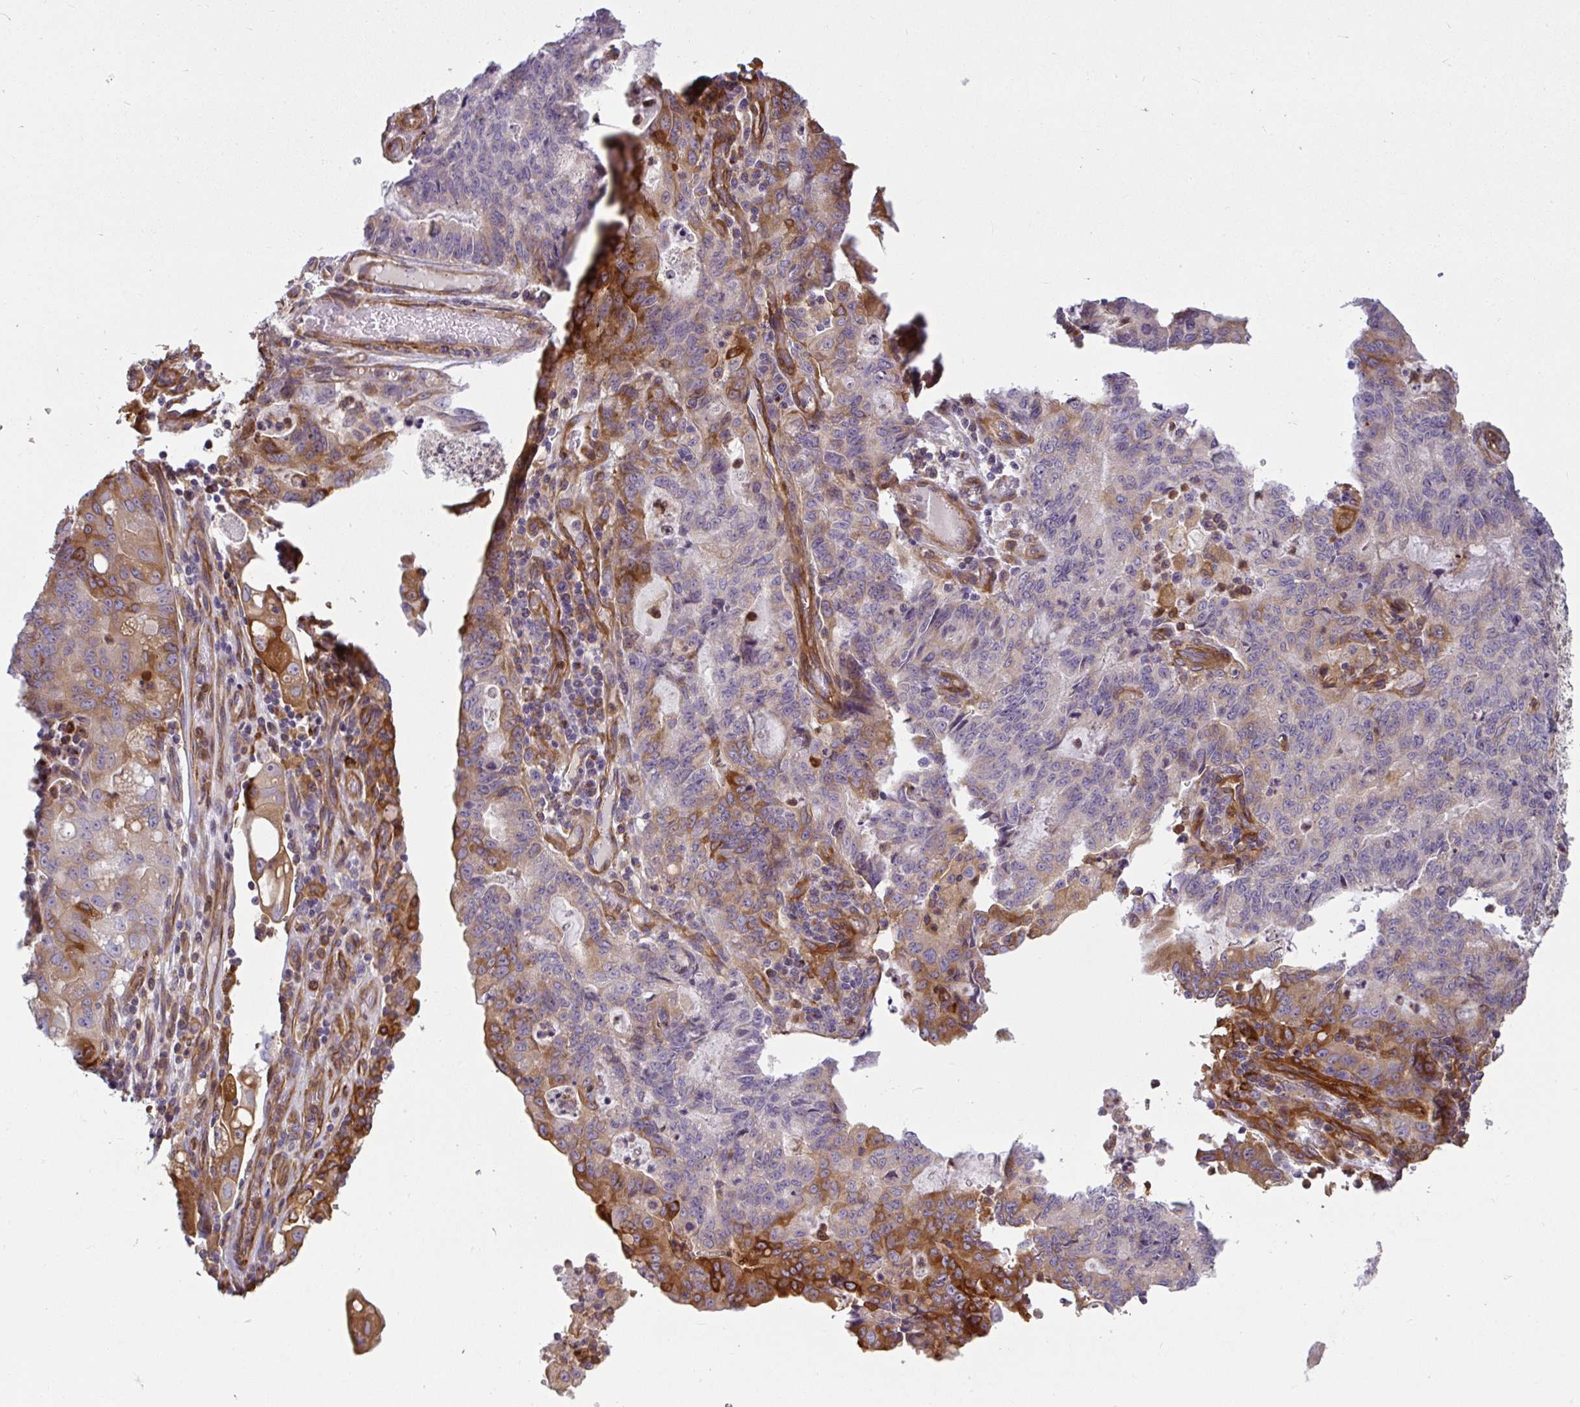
{"staining": {"intensity": "moderate", "quantity": "<25%", "location": "cytoplasmic/membranous"}, "tissue": "stomach cancer", "cell_type": "Tumor cells", "image_type": "cancer", "snomed": [{"axis": "morphology", "description": "Adenocarcinoma, NOS"}, {"axis": "topography", "description": "Stomach, upper"}], "caption": "IHC (DAB) staining of human stomach cancer (adenocarcinoma) displays moderate cytoplasmic/membranous protein positivity in approximately <25% of tumor cells.", "gene": "IFIT3", "patient": {"sex": "female", "age": 79}}